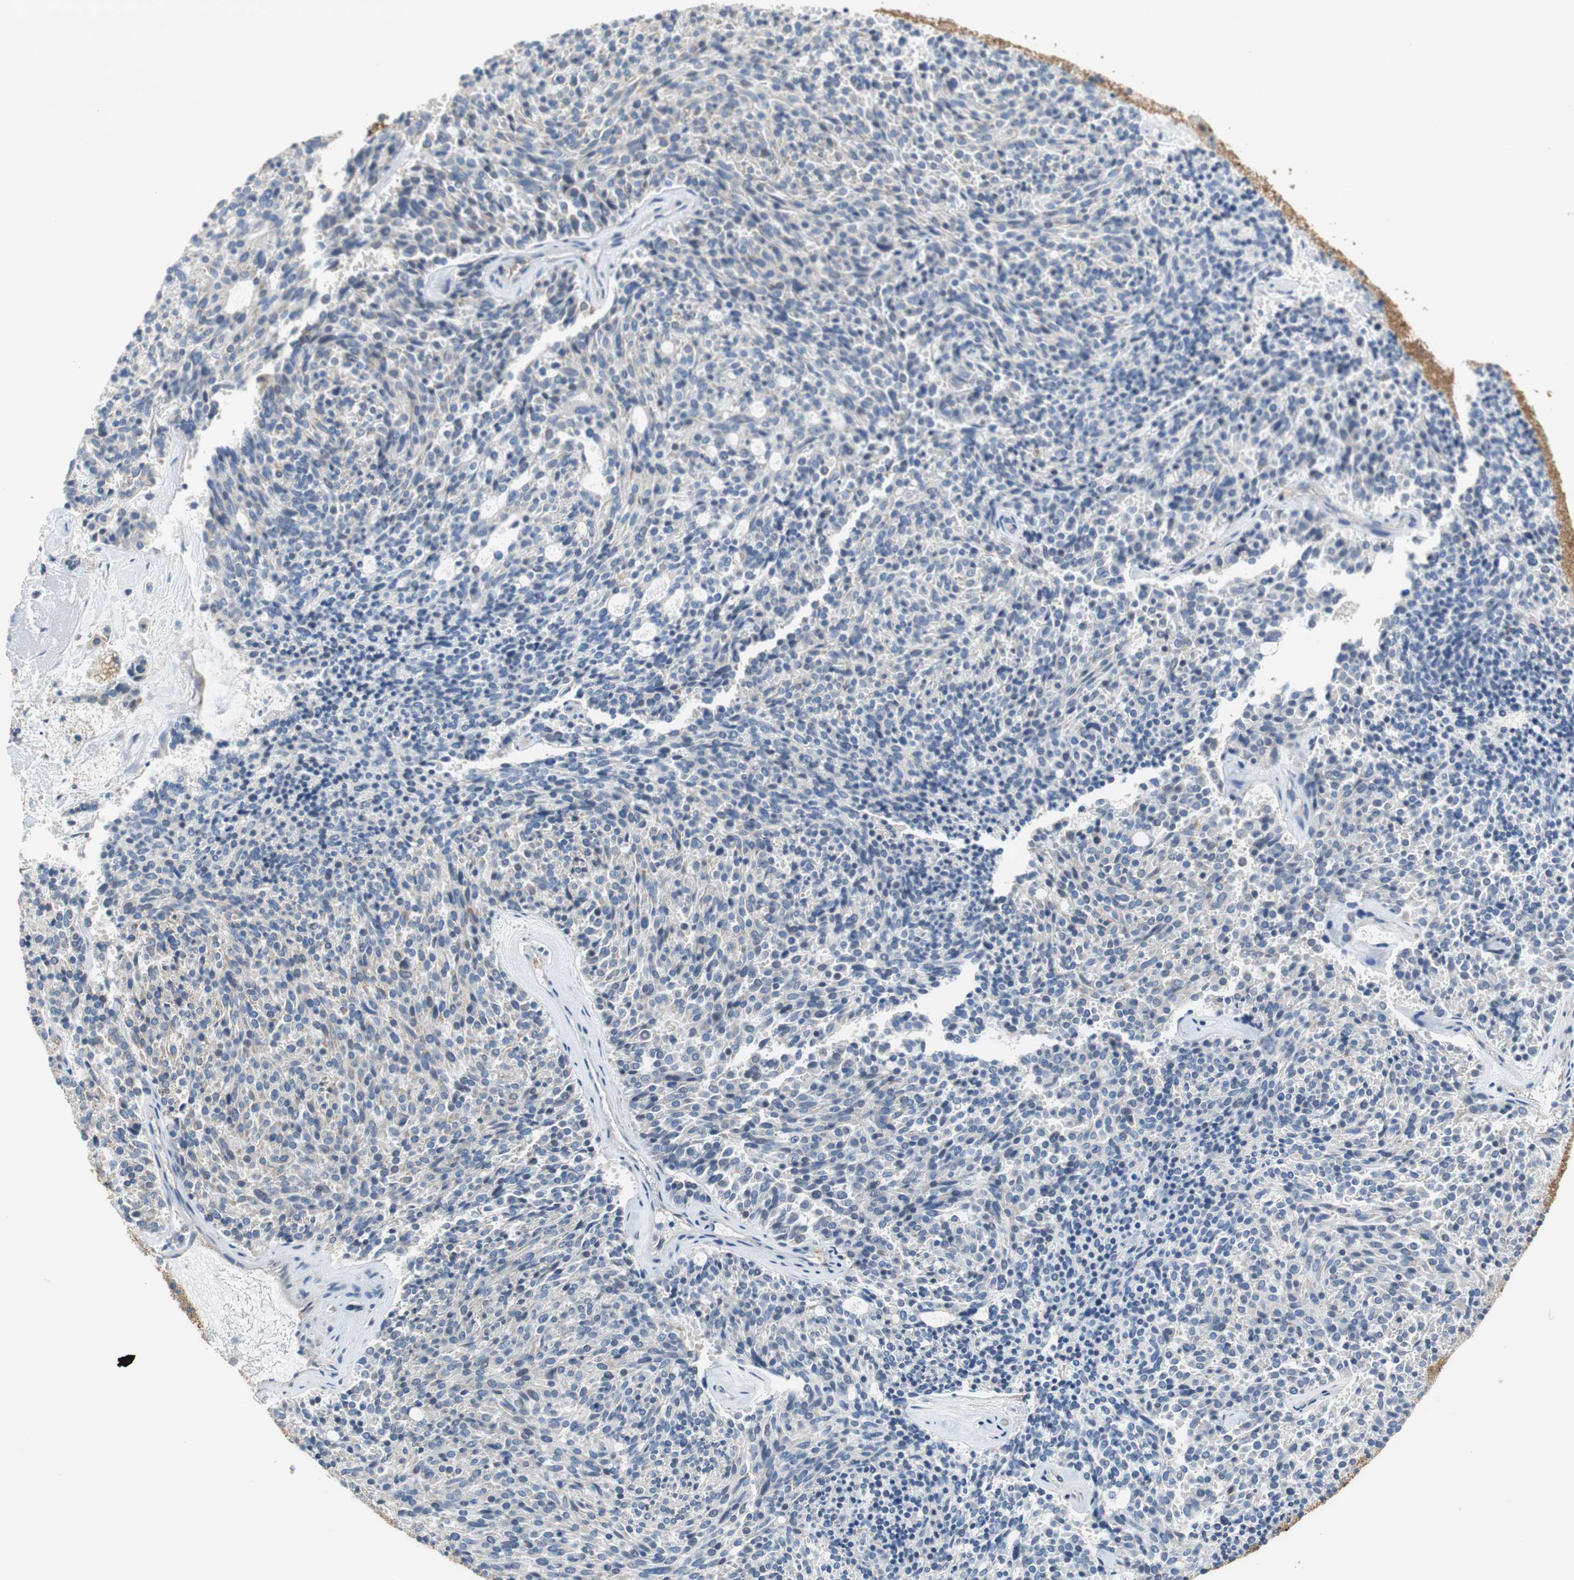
{"staining": {"intensity": "negative", "quantity": "none", "location": "none"}, "tissue": "carcinoid", "cell_type": "Tumor cells", "image_type": "cancer", "snomed": [{"axis": "morphology", "description": "Carcinoid, malignant, NOS"}, {"axis": "topography", "description": "Pancreas"}], "caption": "This is a micrograph of immunohistochemistry staining of carcinoid (malignant), which shows no staining in tumor cells.", "gene": "GSTK1", "patient": {"sex": "female", "age": 54}}